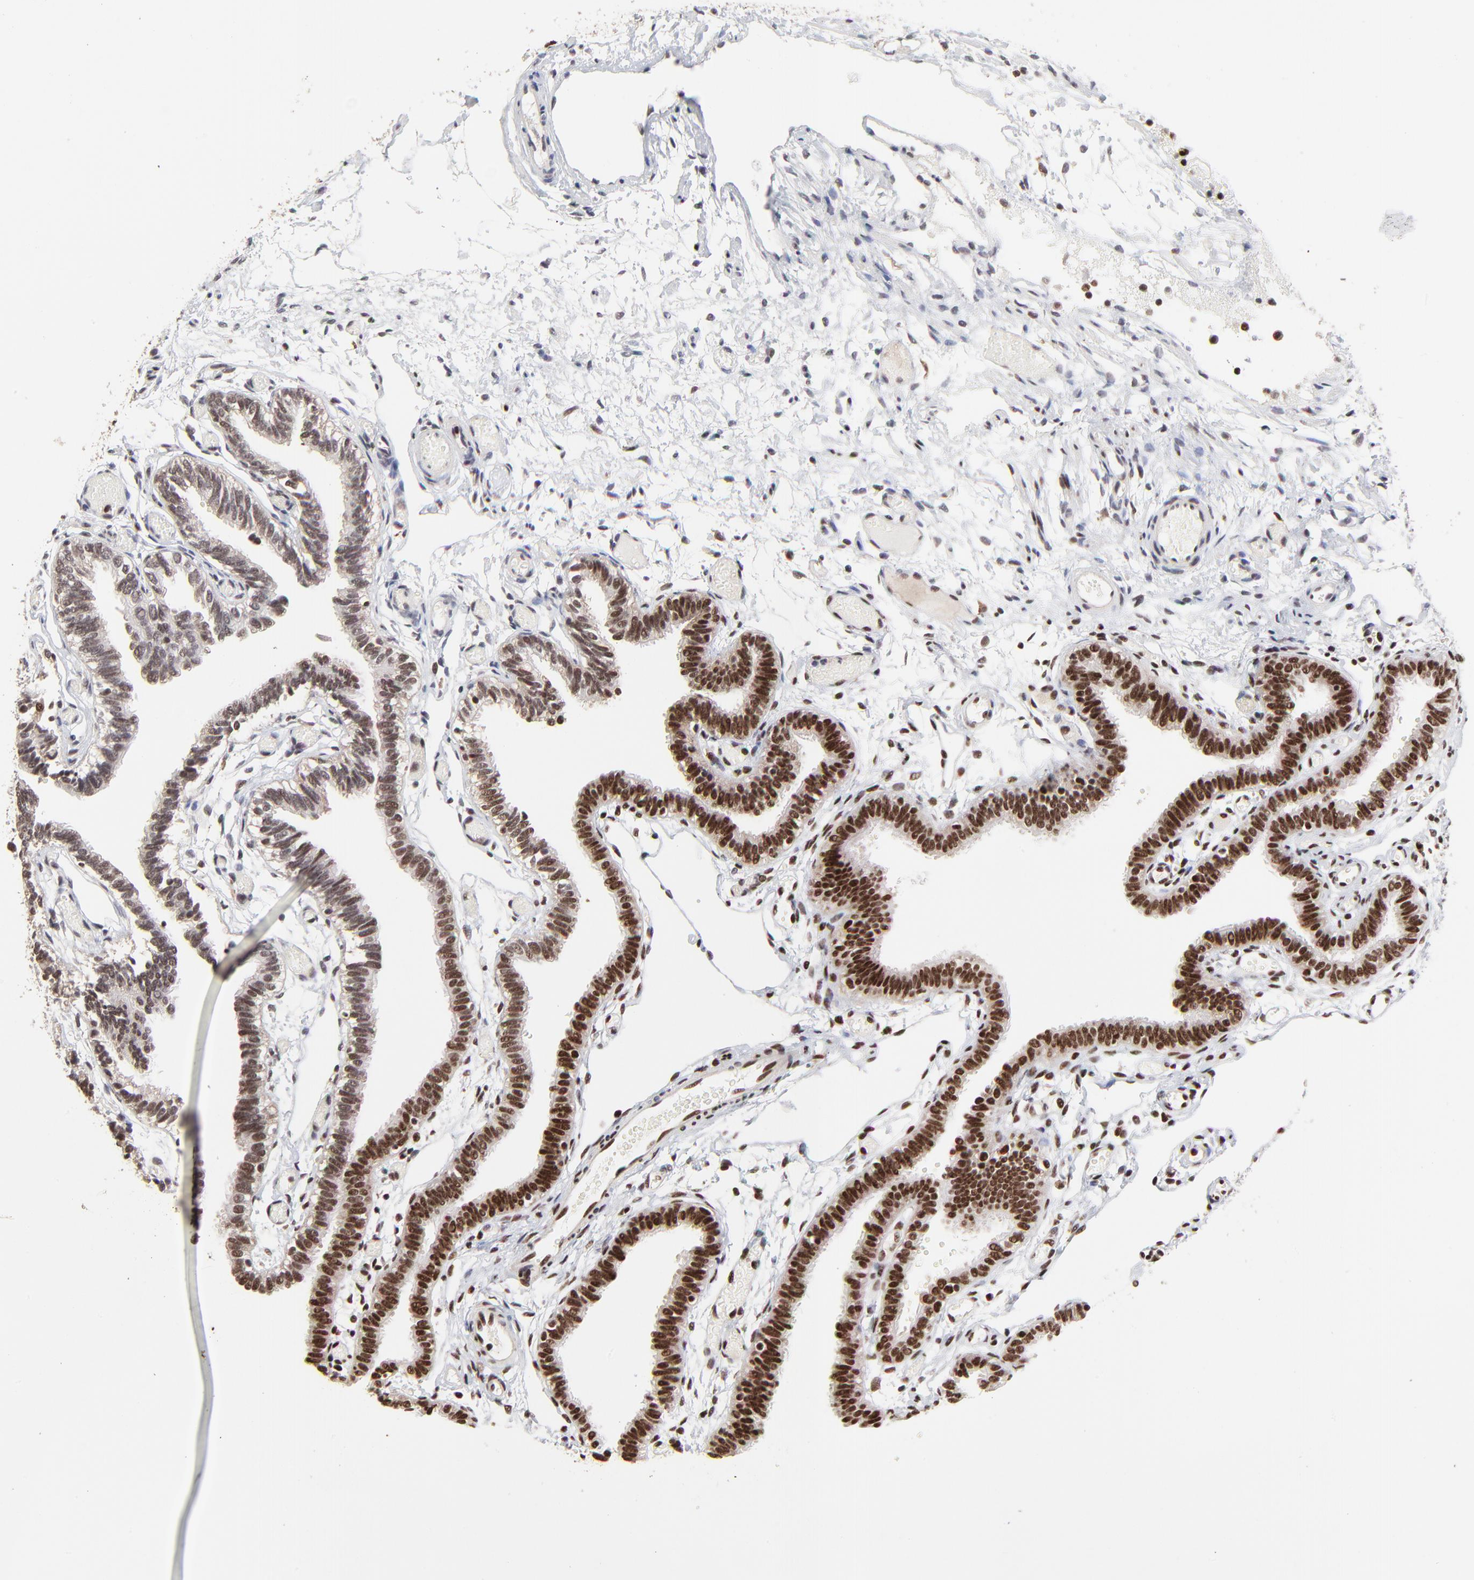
{"staining": {"intensity": "strong", "quantity": ">75%", "location": "nuclear"}, "tissue": "fallopian tube", "cell_type": "Glandular cells", "image_type": "normal", "snomed": [{"axis": "morphology", "description": "Normal tissue, NOS"}, {"axis": "topography", "description": "Fallopian tube"}], "caption": "Fallopian tube stained with IHC displays strong nuclear positivity in approximately >75% of glandular cells.", "gene": "RBM22", "patient": {"sex": "female", "age": 29}}